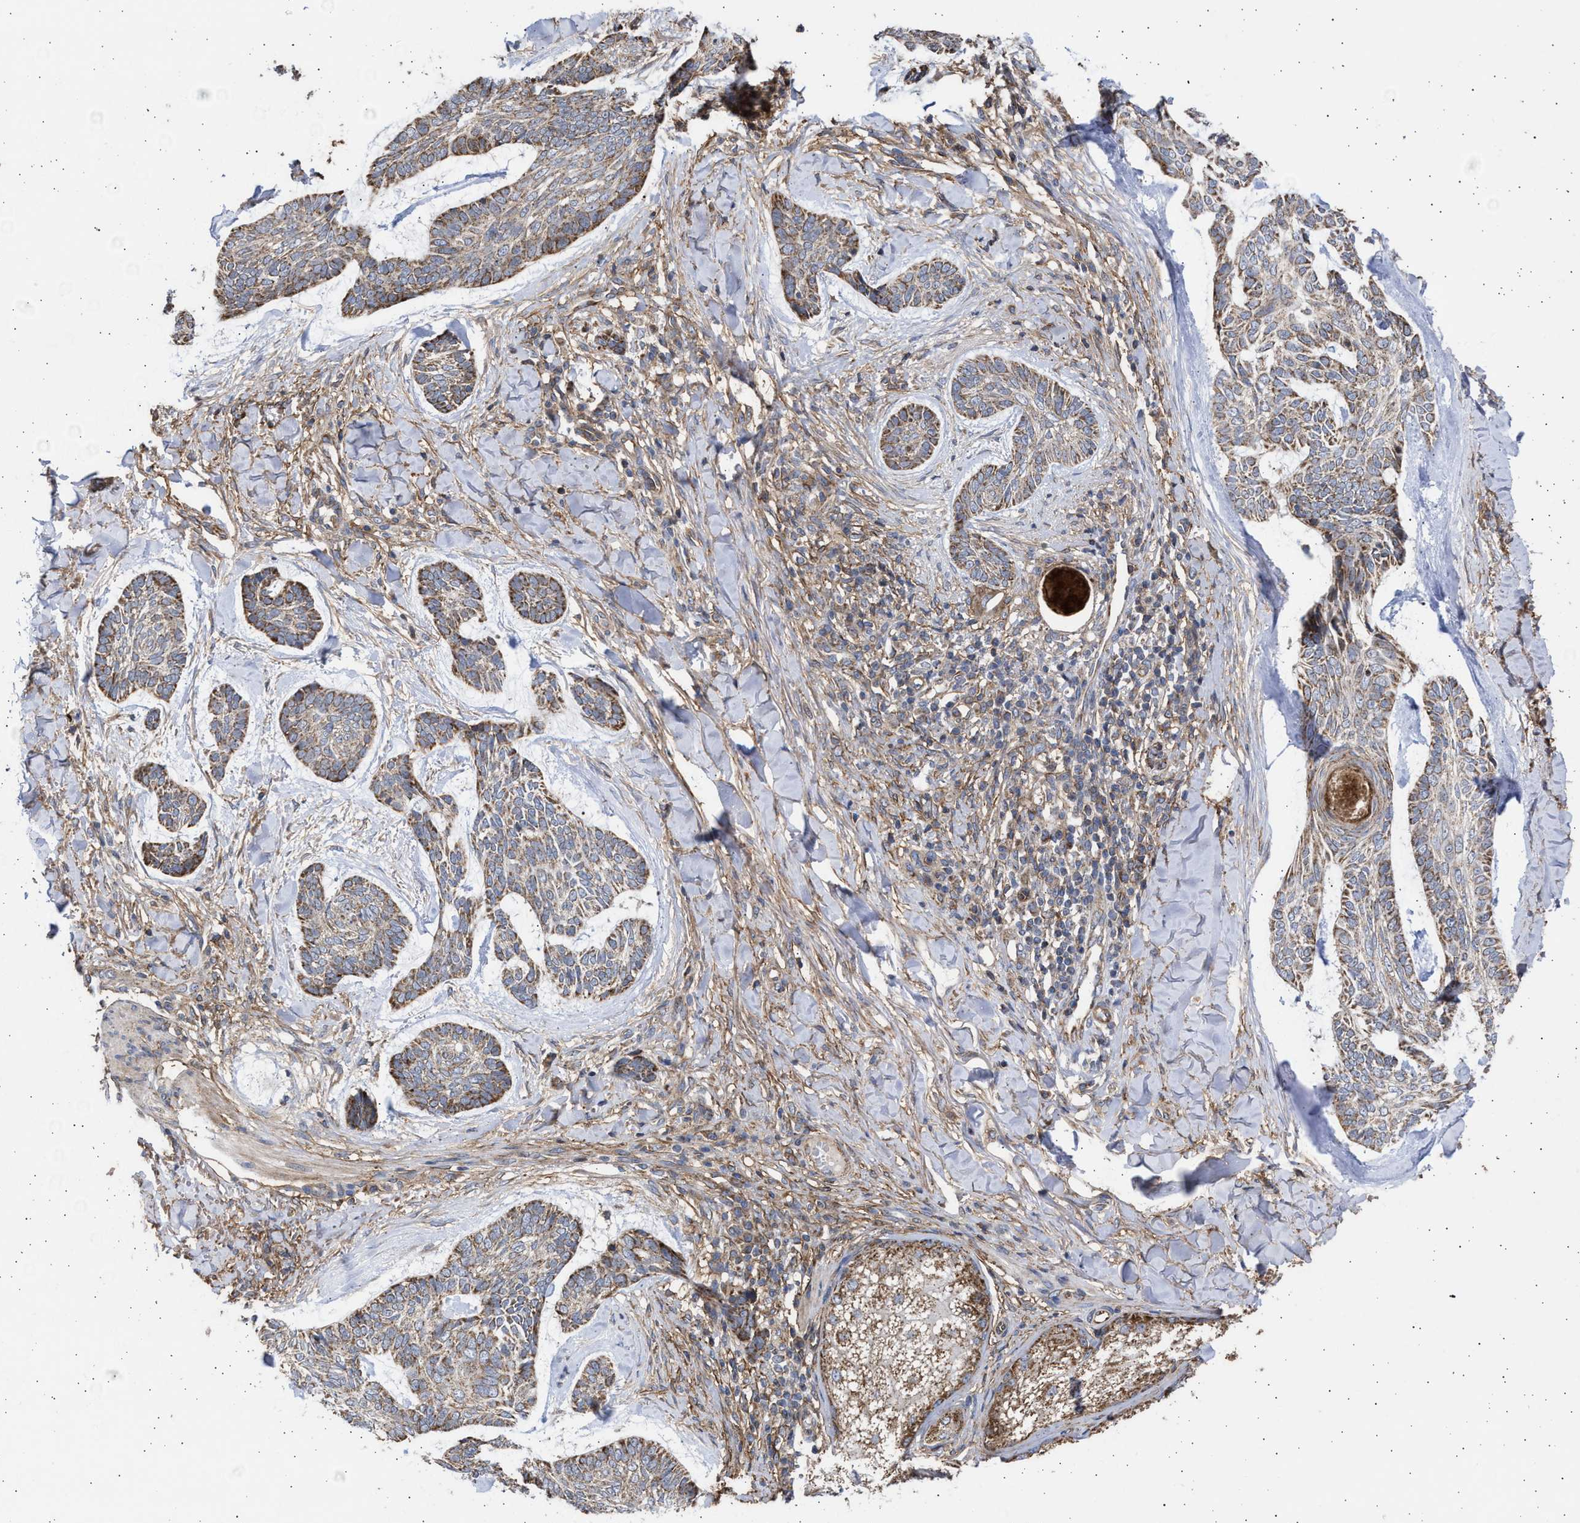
{"staining": {"intensity": "moderate", "quantity": ">75%", "location": "cytoplasmic/membranous"}, "tissue": "skin cancer", "cell_type": "Tumor cells", "image_type": "cancer", "snomed": [{"axis": "morphology", "description": "Basal cell carcinoma"}, {"axis": "topography", "description": "Skin"}], "caption": "Immunohistochemistry photomicrograph of neoplastic tissue: skin cancer stained using immunohistochemistry (IHC) shows medium levels of moderate protein expression localized specifically in the cytoplasmic/membranous of tumor cells, appearing as a cytoplasmic/membranous brown color.", "gene": "TTC19", "patient": {"sex": "male", "age": 43}}